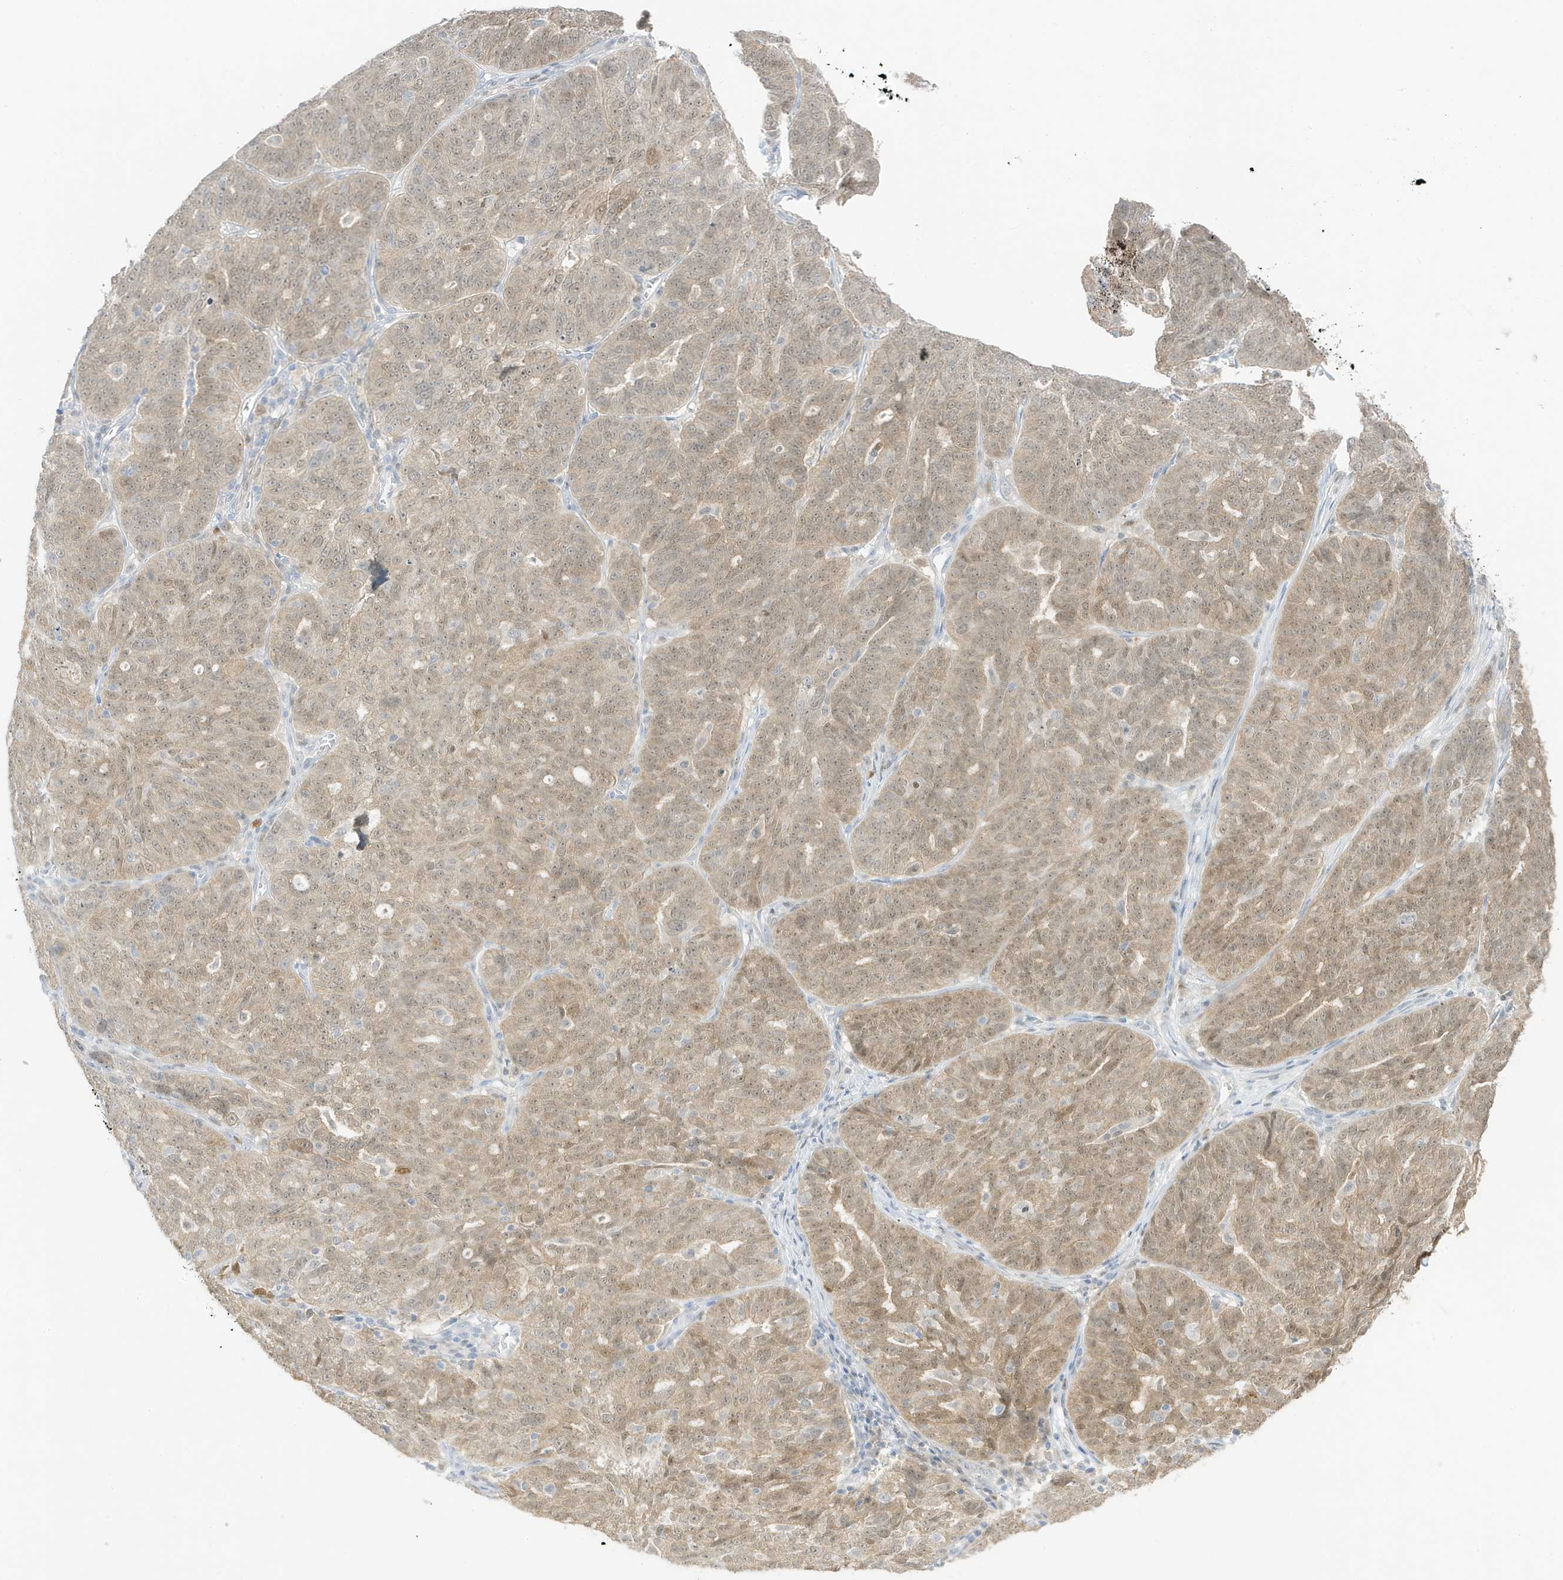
{"staining": {"intensity": "moderate", "quantity": ">75%", "location": "cytoplasmic/membranous,nuclear"}, "tissue": "ovarian cancer", "cell_type": "Tumor cells", "image_type": "cancer", "snomed": [{"axis": "morphology", "description": "Cystadenocarcinoma, serous, NOS"}, {"axis": "topography", "description": "Ovary"}], "caption": "Serous cystadenocarcinoma (ovarian) was stained to show a protein in brown. There is medium levels of moderate cytoplasmic/membranous and nuclear positivity in approximately >75% of tumor cells. (IHC, brightfield microscopy, high magnification).", "gene": "GCA", "patient": {"sex": "female", "age": 59}}